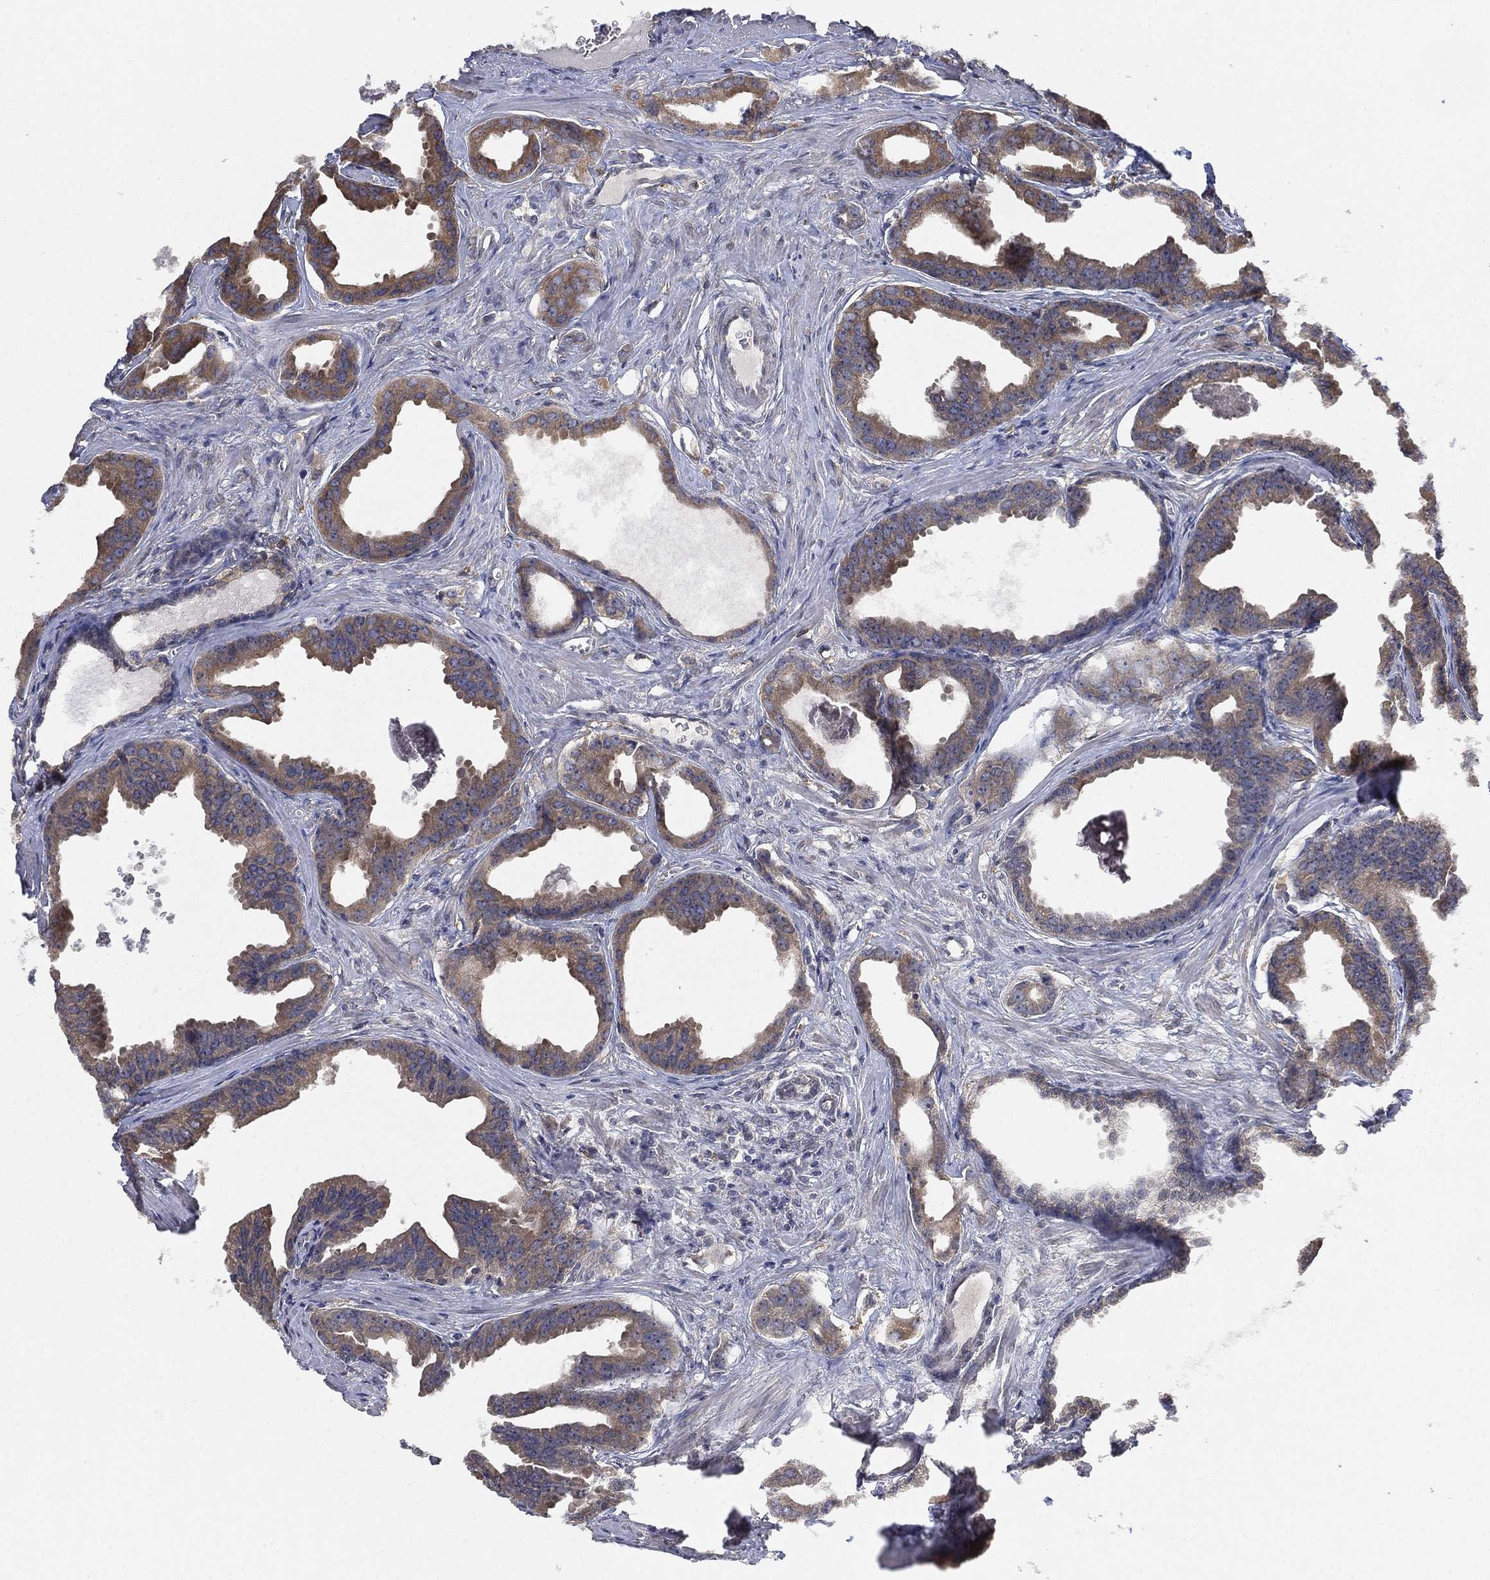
{"staining": {"intensity": "strong", "quantity": "25%-75%", "location": "cytoplasmic/membranous"}, "tissue": "prostate cancer", "cell_type": "Tumor cells", "image_type": "cancer", "snomed": [{"axis": "morphology", "description": "Adenocarcinoma, NOS"}, {"axis": "topography", "description": "Prostate"}], "caption": "The photomicrograph demonstrates immunohistochemical staining of prostate cancer. There is strong cytoplasmic/membranous staining is present in approximately 25%-75% of tumor cells.", "gene": "UBA5", "patient": {"sex": "male", "age": 66}}